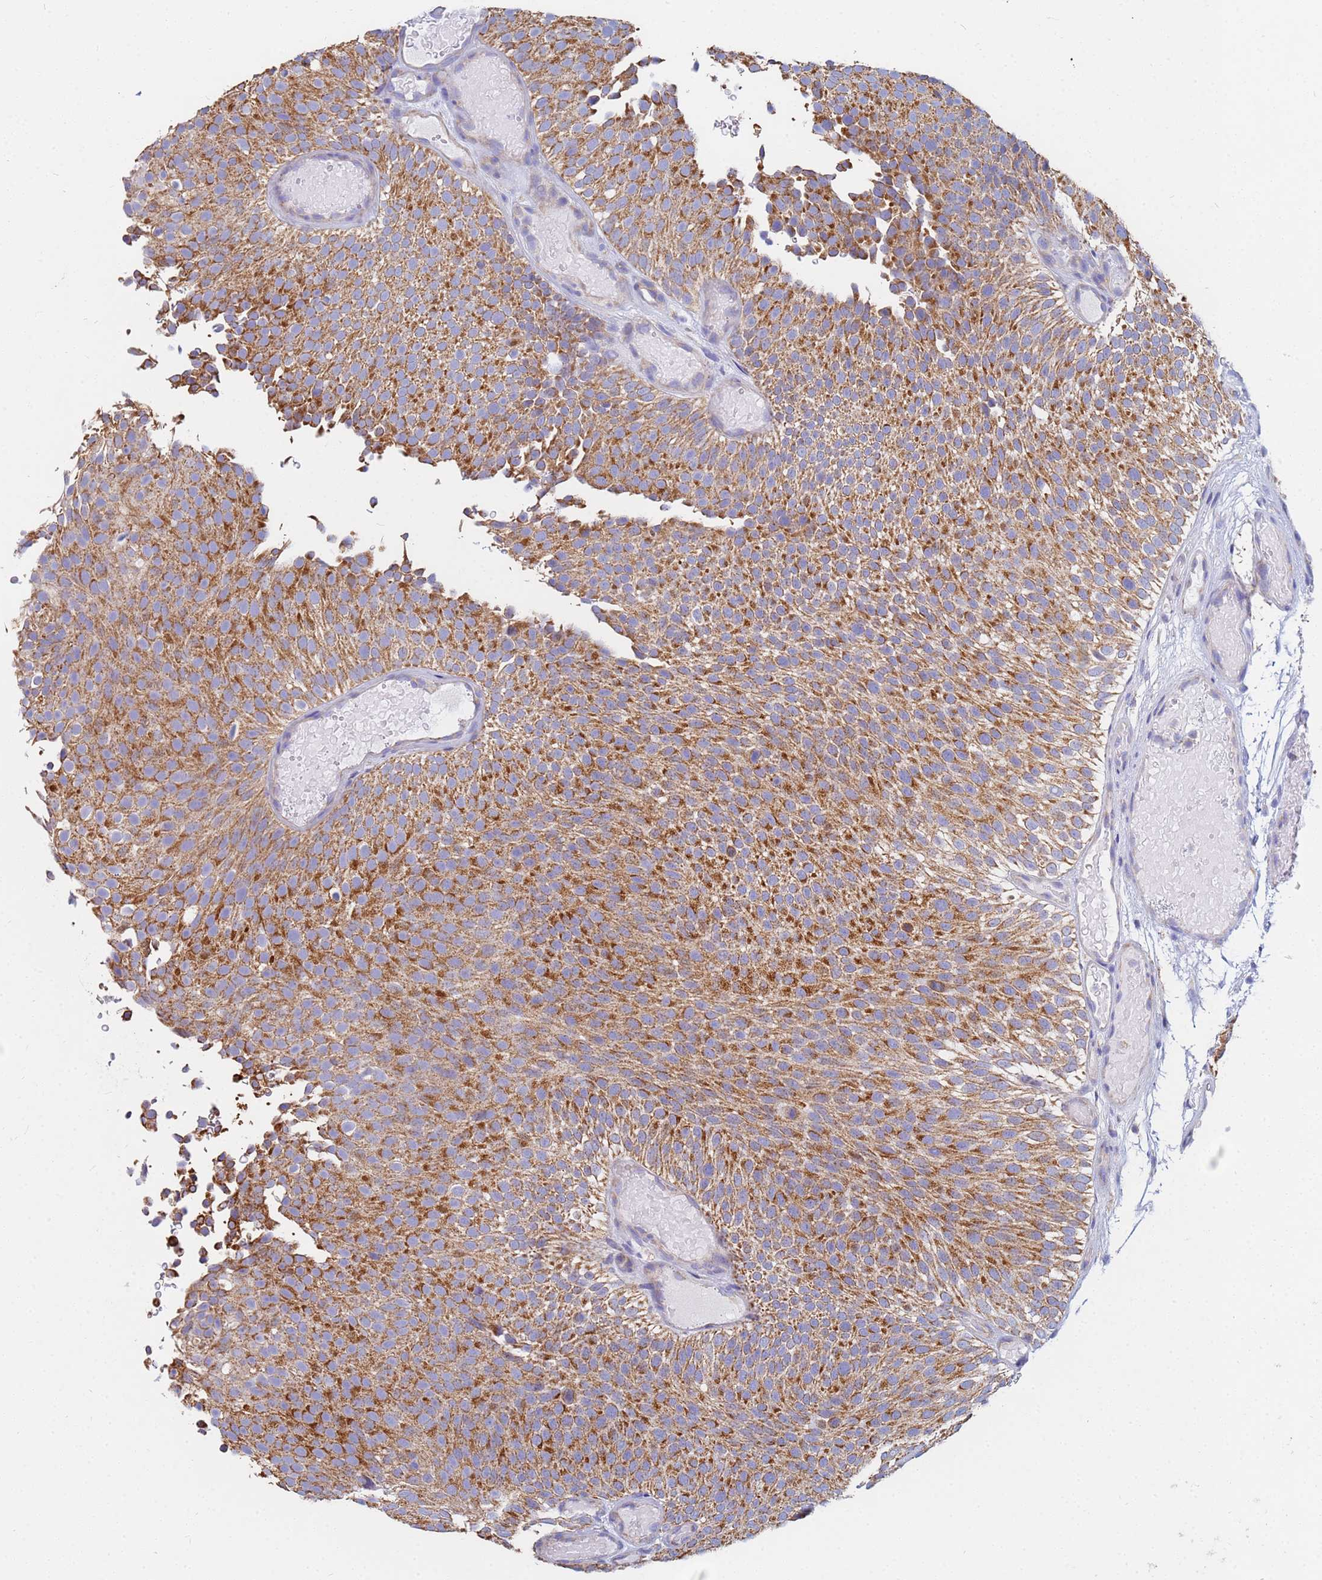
{"staining": {"intensity": "strong", "quantity": ">75%", "location": "cytoplasmic/membranous"}, "tissue": "urothelial cancer", "cell_type": "Tumor cells", "image_type": "cancer", "snomed": [{"axis": "morphology", "description": "Urothelial carcinoma, Low grade"}, {"axis": "topography", "description": "Urinary bladder"}], "caption": "DAB (3,3'-diaminobenzidine) immunohistochemical staining of urothelial cancer shows strong cytoplasmic/membranous protein staining in about >75% of tumor cells.", "gene": "UQCRH", "patient": {"sex": "male", "age": 78}}